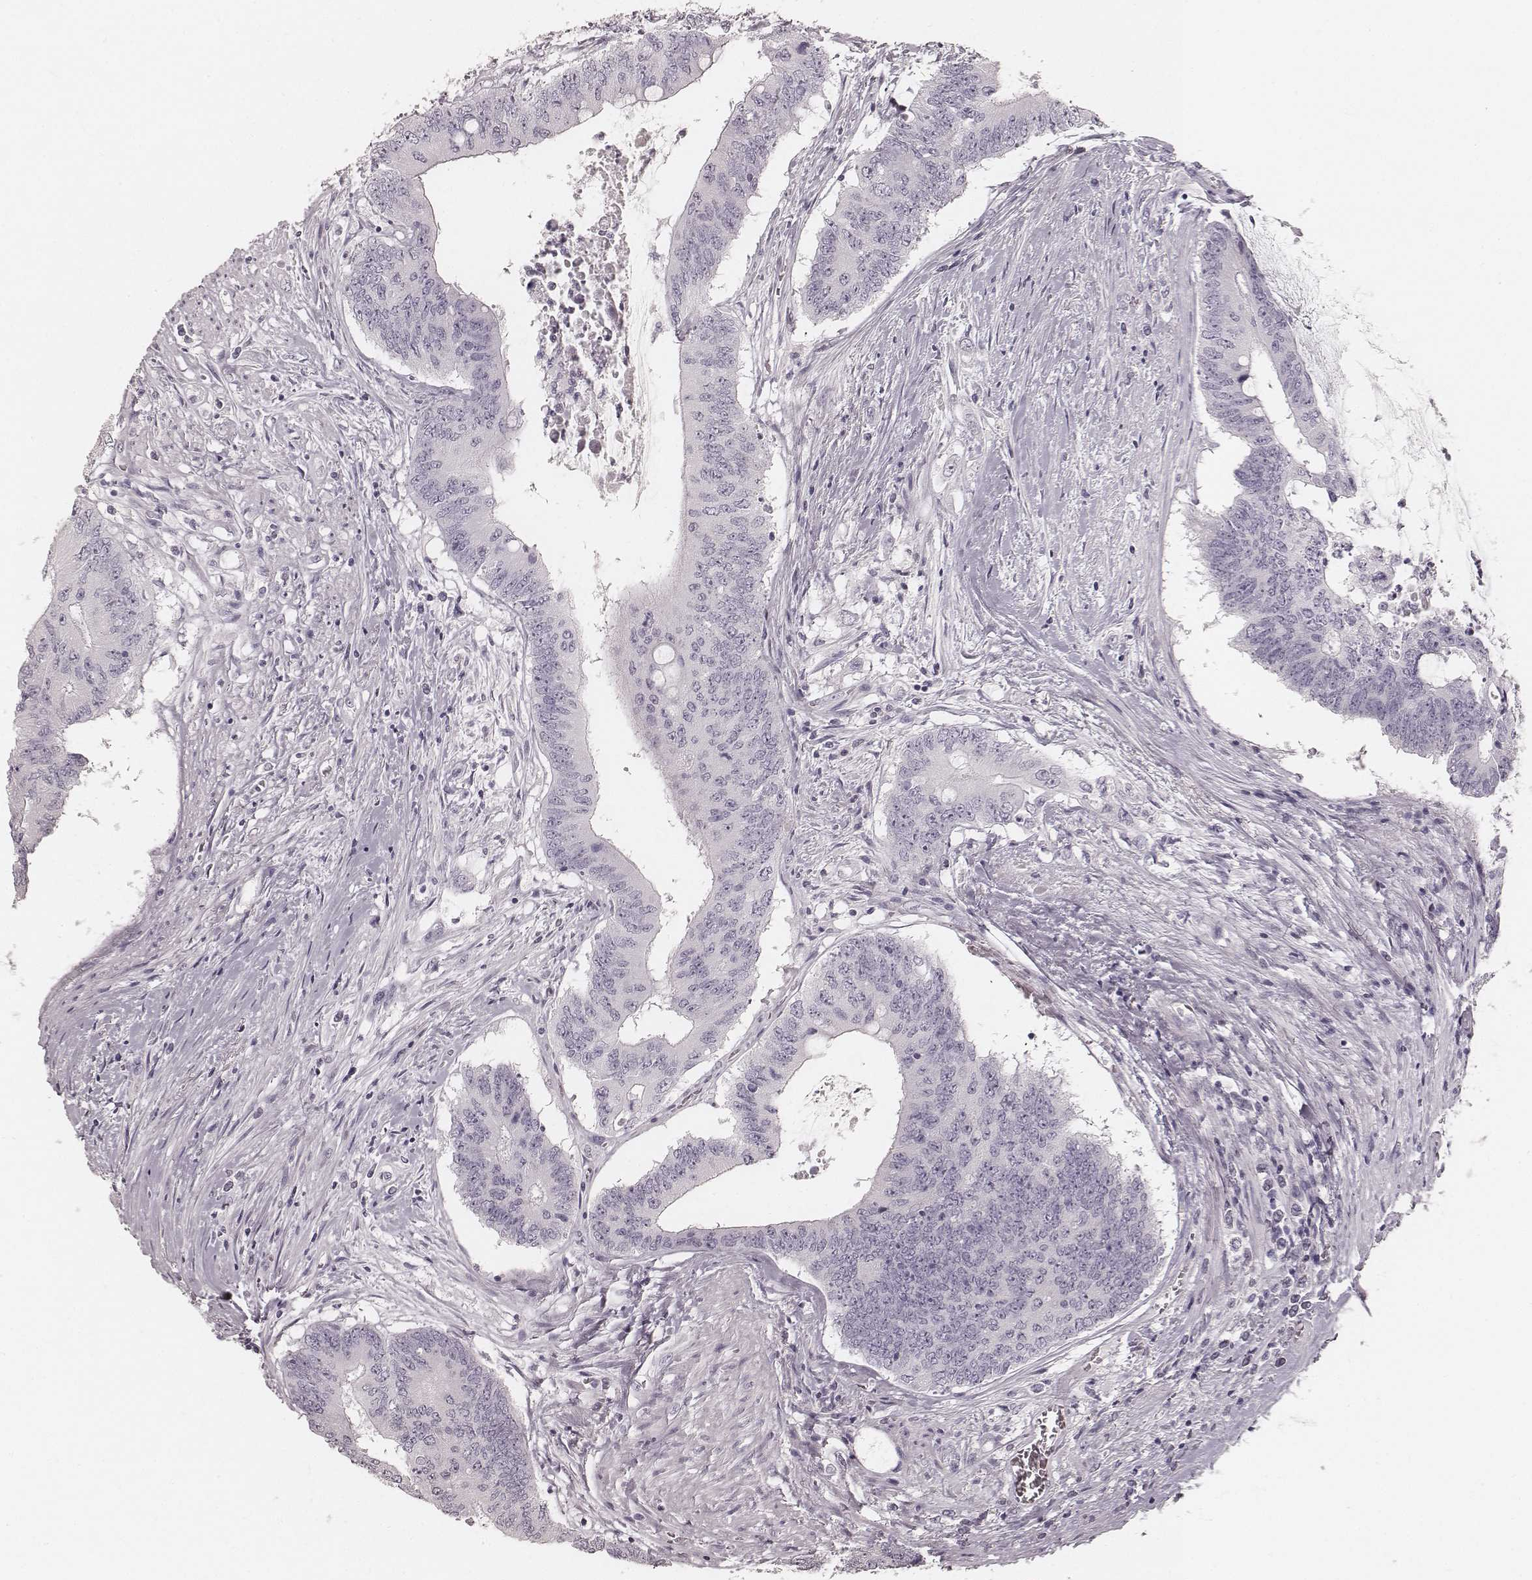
{"staining": {"intensity": "negative", "quantity": "none", "location": "none"}, "tissue": "colorectal cancer", "cell_type": "Tumor cells", "image_type": "cancer", "snomed": [{"axis": "morphology", "description": "Adenocarcinoma, NOS"}, {"axis": "topography", "description": "Rectum"}], "caption": "The photomicrograph reveals no significant staining in tumor cells of colorectal adenocarcinoma.", "gene": "KRT26", "patient": {"sex": "male", "age": 59}}